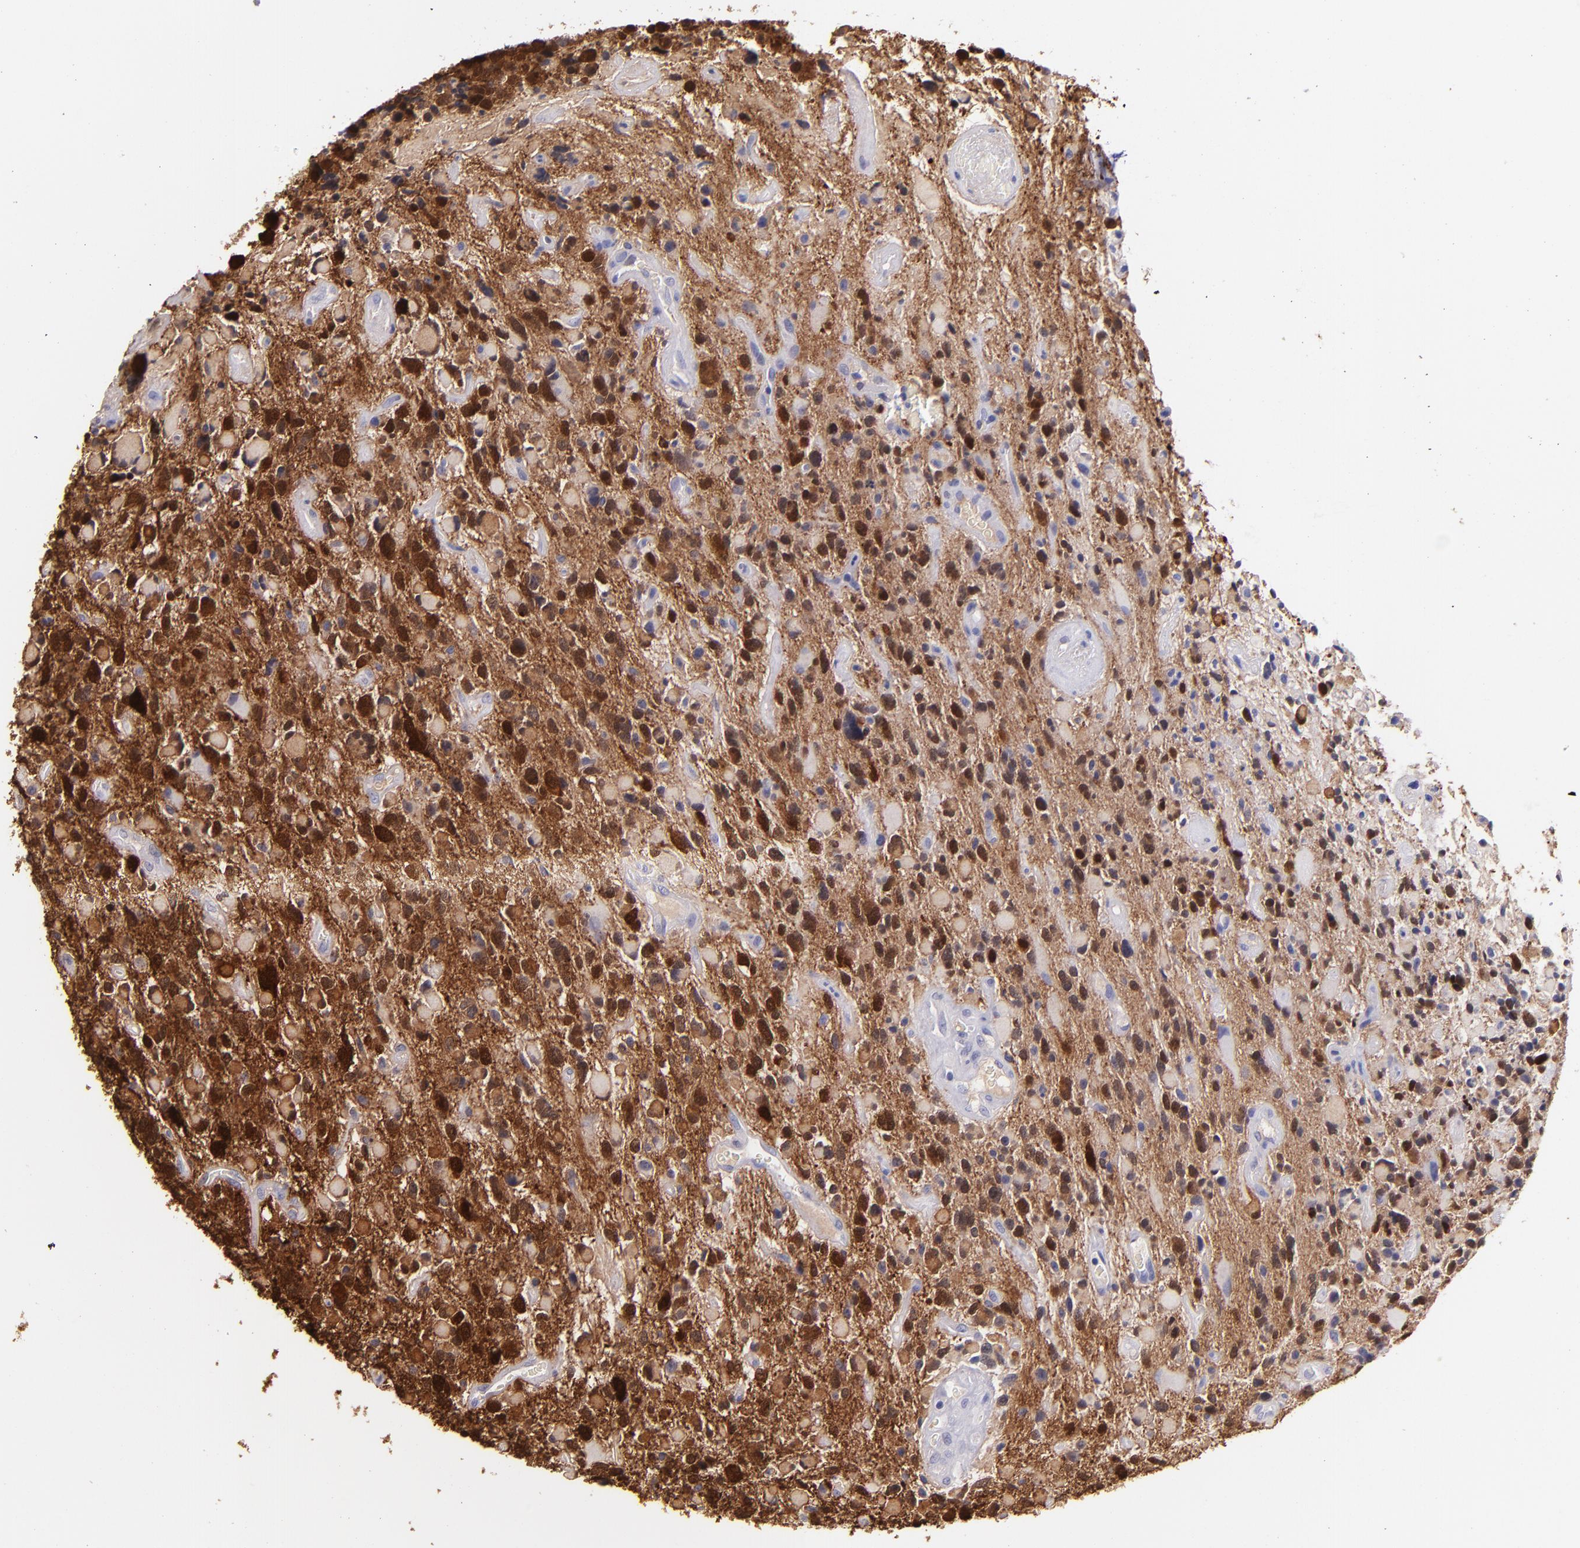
{"staining": {"intensity": "strong", "quantity": ">75%", "location": "cytoplasmic/membranous,nuclear"}, "tissue": "glioma", "cell_type": "Tumor cells", "image_type": "cancer", "snomed": [{"axis": "morphology", "description": "Glioma, malignant, High grade"}, {"axis": "topography", "description": "Brain"}], "caption": "Protein analysis of malignant high-grade glioma tissue exhibits strong cytoplasmic/membranous and nuclear staining in about >75% of tumor cells.", "gene": "UCHL1", "patient": {"sex": "female", "age": 37}}